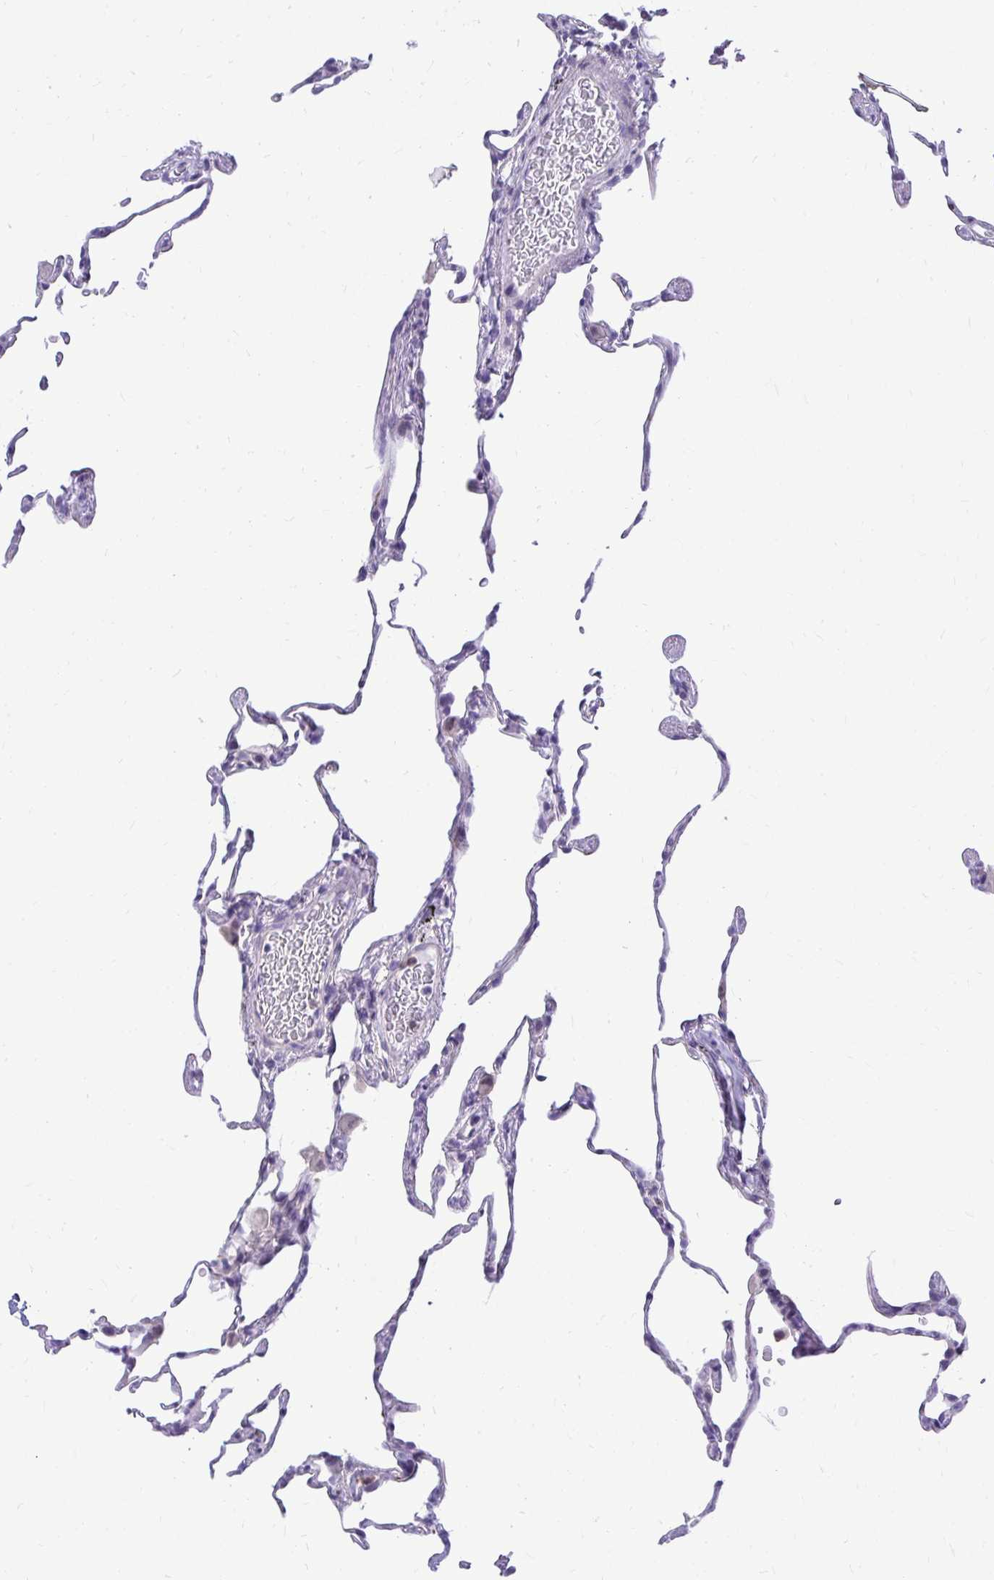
{"staining": {"intensity": "negative", "quantity": "none", "location": "none"}, "tissue": "lung", "cell_type": "Alveolar cells", "image_type": "normal", "snomed": [{"axis": "morphology", "description": "Normal tissue, NOS"}, {"axis": "topography", "description": "Lung"}], "caption": "An IHC histopathology image of normal lung is shown. There is no staining in alveolar cells of lung. (DAB (3,3'-diaminobenzidine) immunohistochemistry (IHC) visualized using brightfield microscopy, high magnification).", "gene": "ZSWIM9", "patient": {"sex": "female", "age": 57}}